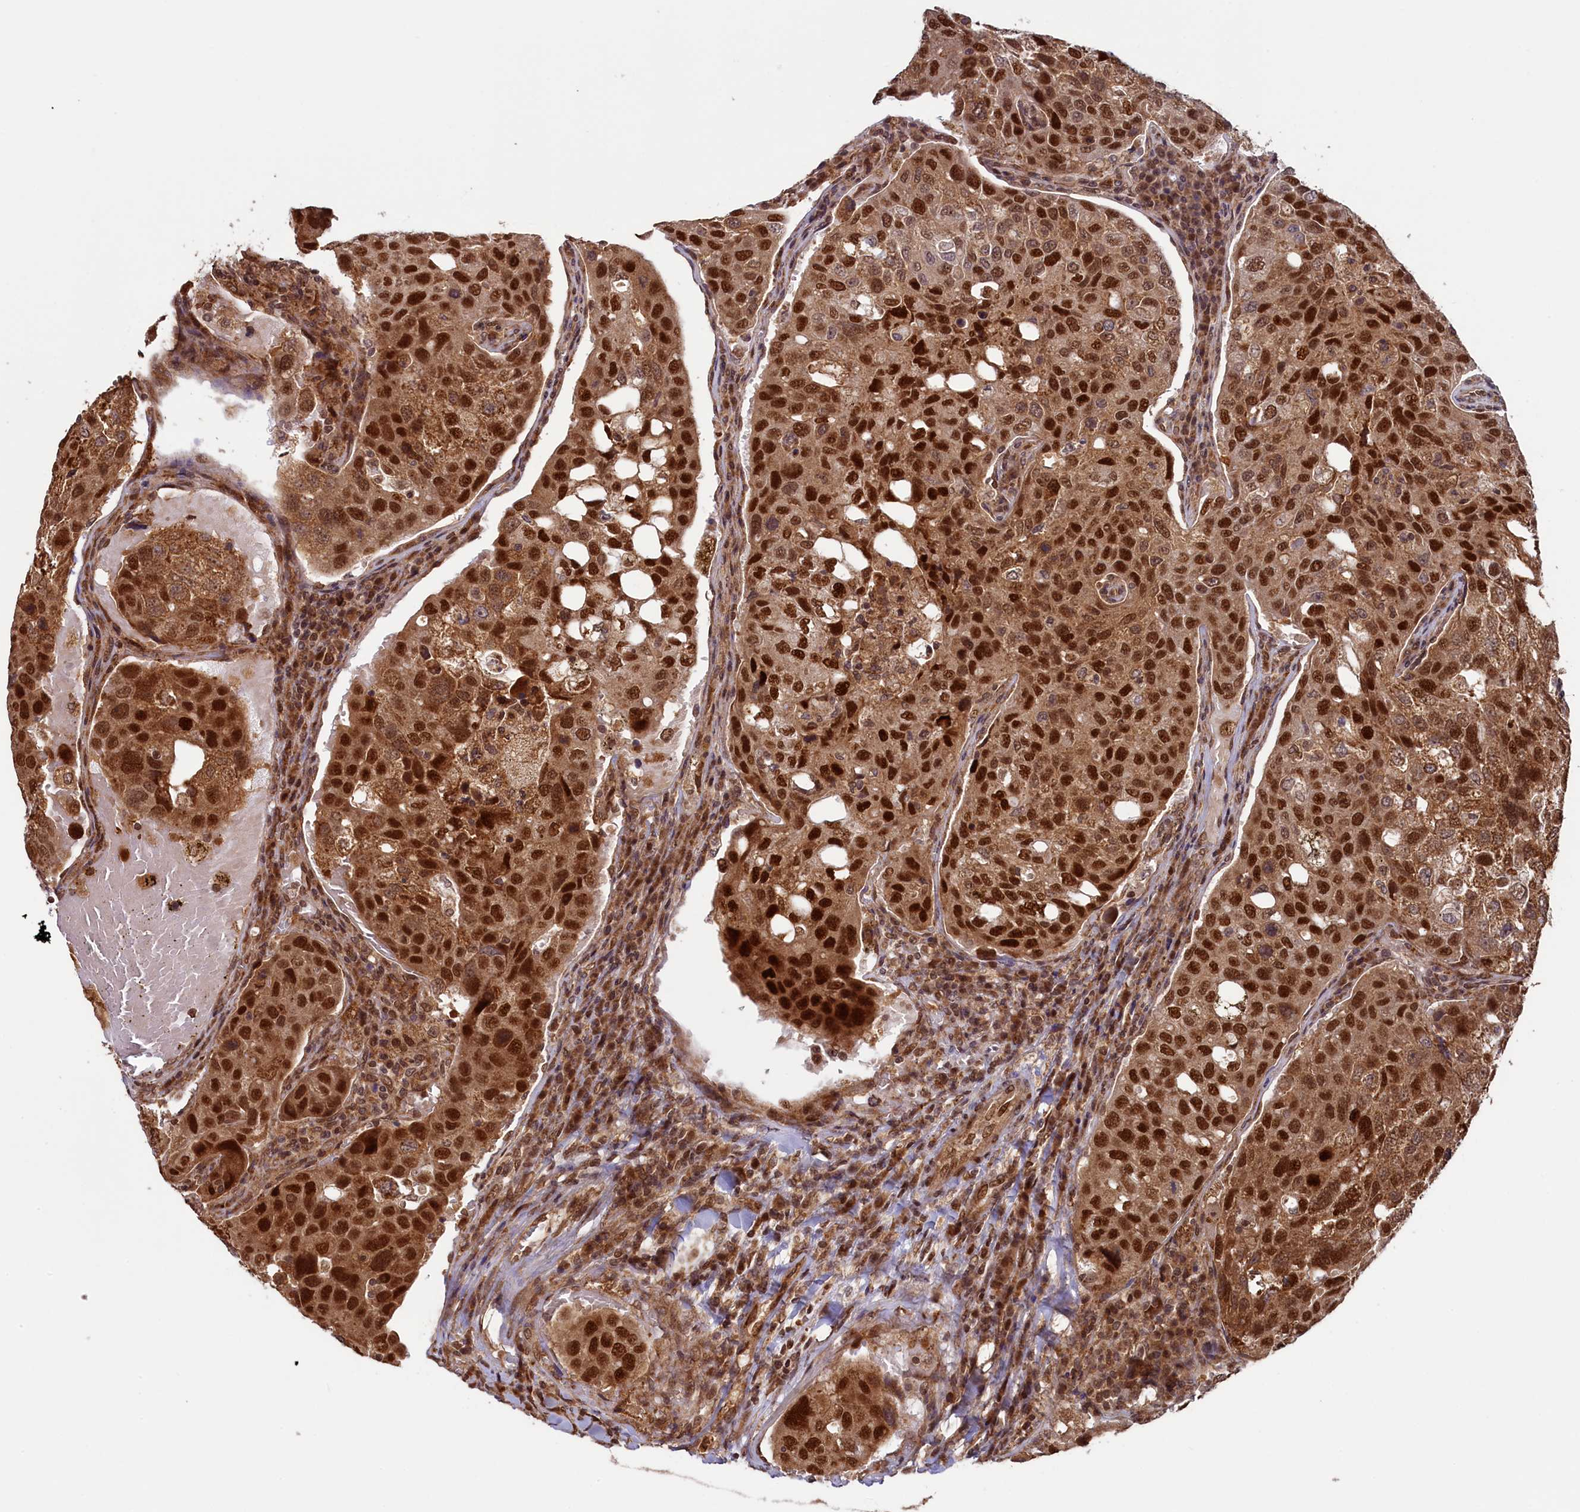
{"staining": {"intensity": "strong", "quantity": ">75%", "location": "nuclear"}, "tissue": "urothelial cancer", "cell_type": "Tumor cells", "image_type": "cancer", "snomed": [{"axis": "morphology", "description": "Urothelial carcinoma, High grade"}, {"axis": "topography", "description": "Lymph node"}, {"axis": "topography", "description": "Urinary bladder"}], "caption": "High-magnification brightfield microscopy of urothelial cancer stained with DAB (brown) and counterstained with hematoxylin (blue). tumor cells exhibit strong nuclear positivity is present in approximately>75% of cells.", "gene": "NAE1", "patient": {"sex": "male", "age": 51}}